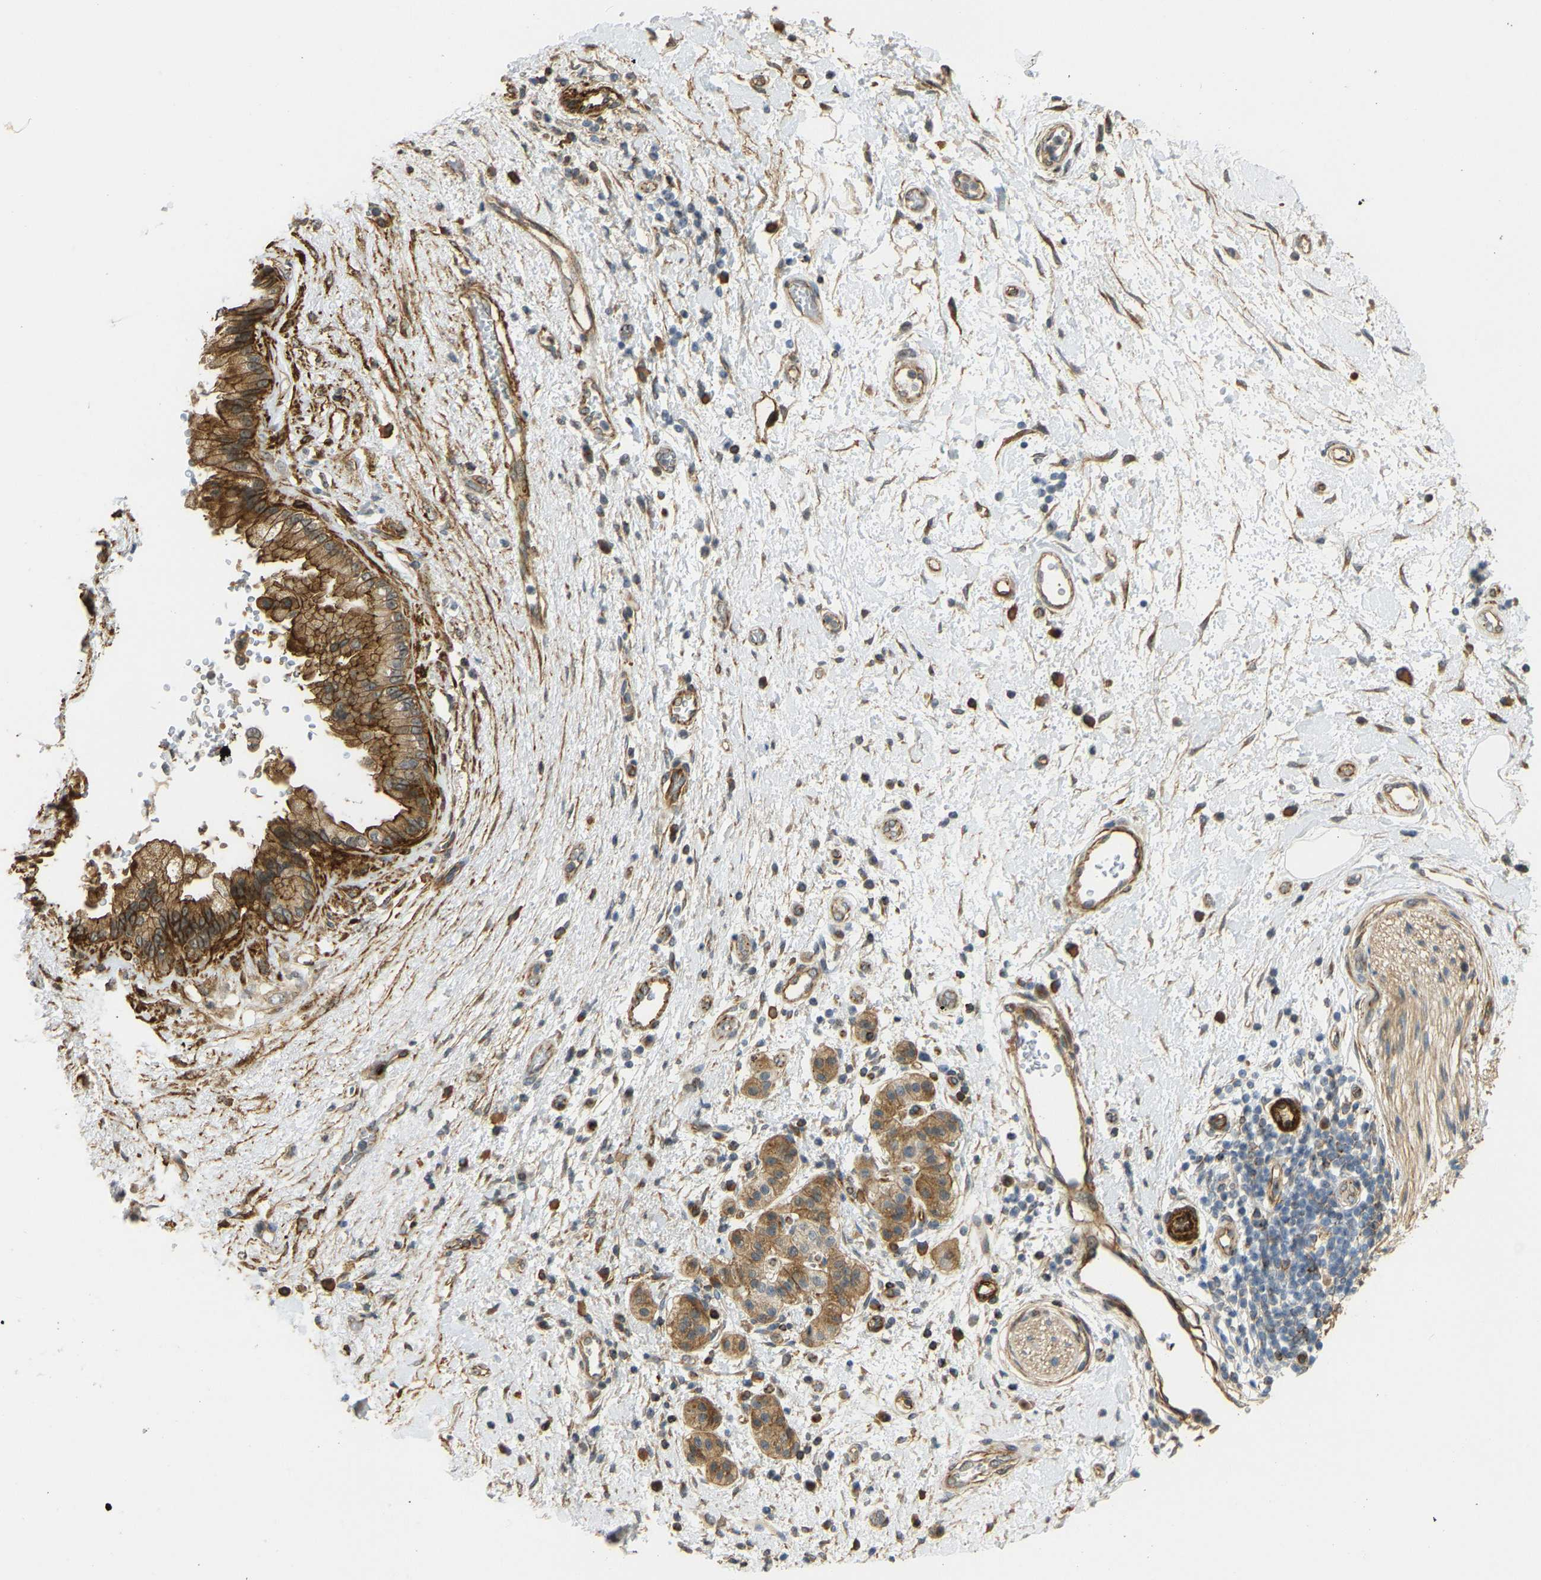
{"staining": {"intensity": "strong", "quantity": ">75%", "location": "cytoplasmic/membranous"}, "tissue": "pancreatic cancer", "cell_type": "Tumor cells", "image_type": "cancer", "snomed": [{"axis": "morphology", "description": "Adenocarcinoma, NOS"}, {"axis": "topography", "description": "Pancreas"}], "caption": "Strong cytoplasmic/membranous protein staining is present in about >75% of tumor cells in pancreatic cancer.", "gene": "KIAA1671", "patient": {"sex": "female", "age": 60}}